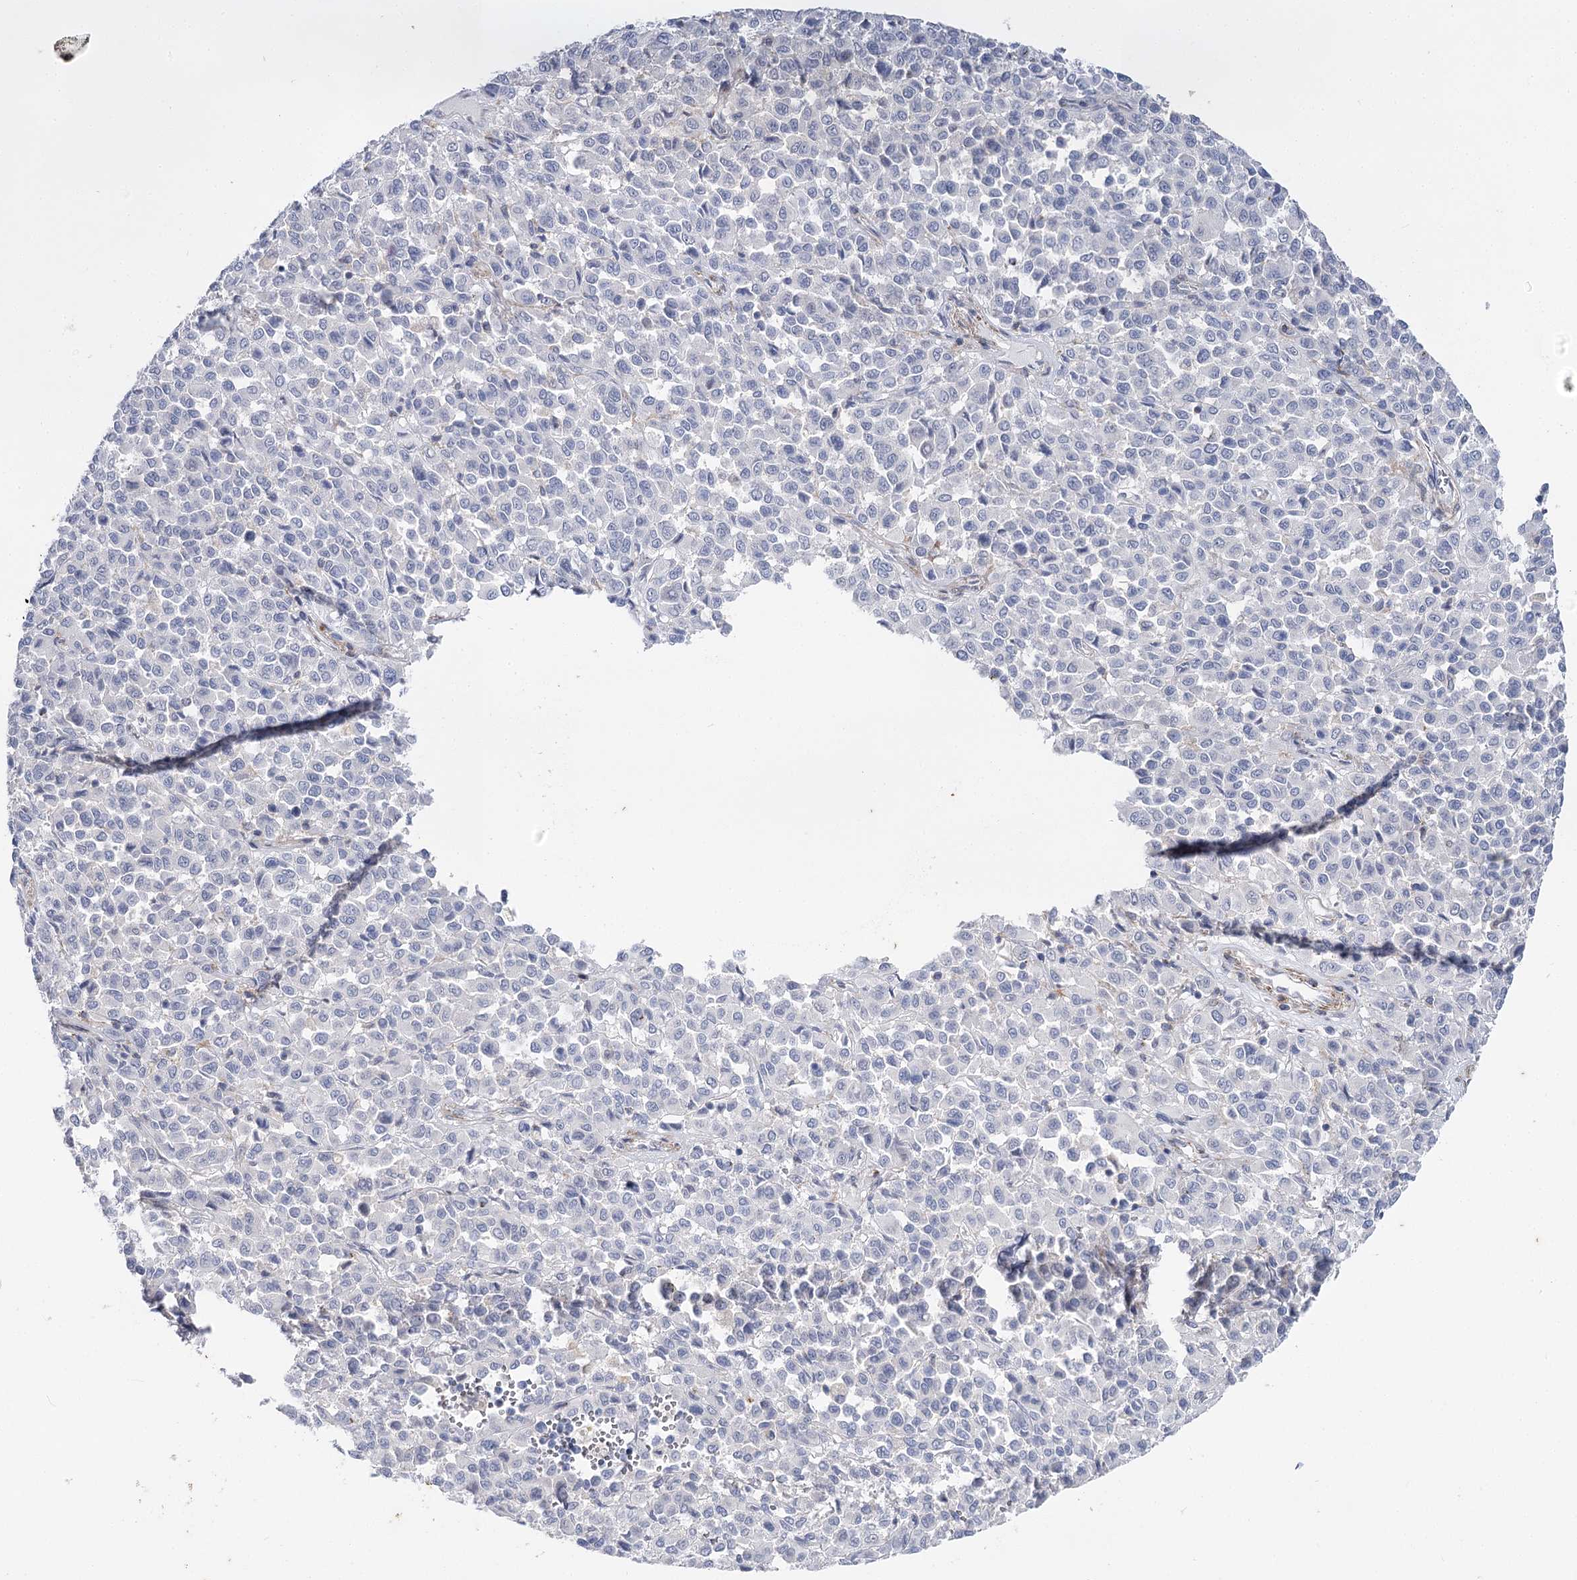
{"staining": {"intensity": "negative", "quantity": "none", "location": "none"}, "tissue": "melanoma", "cell_type": "Tumor cells", "image_type": "cancer", "snomed": [{"axis": "morphology", "description": "Malignant melanoma, Metastatic site"}, {"axis": "topography", "description": "Pancreas"}], "caption": "The immunohistochemistry histopathology image has no significant staining in tumor cells of melanoma tissue.", "gene": "AGXT2", "patient": {"sex": "female", "age": 30}}